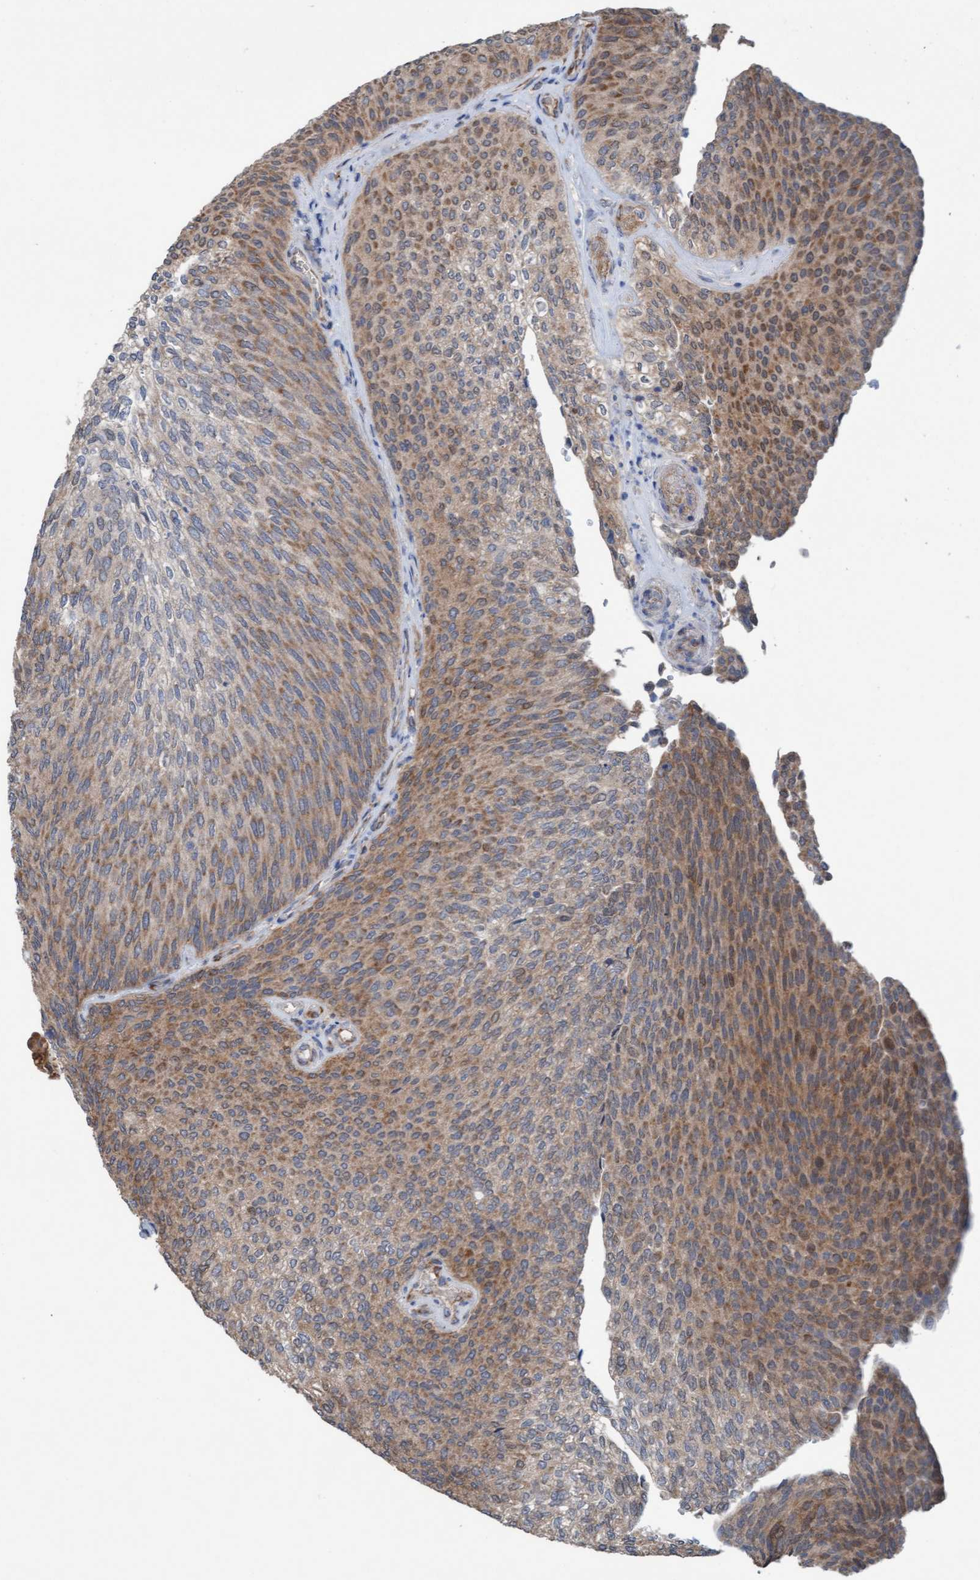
{"staining": {"intensity": "moderate", "quantity": "25%-75%", "location": "cytoplasmic/membranous"}, "tissue": "urothelial cancer", "cell_type": "Tumor cells", "image_type": "cancer", "snomed": [{"axis": "morphology", "description": "Urothelial carcinoma, Low grade"}, {"axis": "topography", "description": "Urinary bladder"}], "caption": "Brown immunohistochemical staining in urothelial cancer exhibits moderate cytoplasmic/membranous expression in about 25%-75% of tumor cells. (DAB (3,3'-diaminobenzidine) IHC with brightfield microscopy, high magnification).", "gene": "ZNF566", "patient": {"sex": "female", "age": 79}}